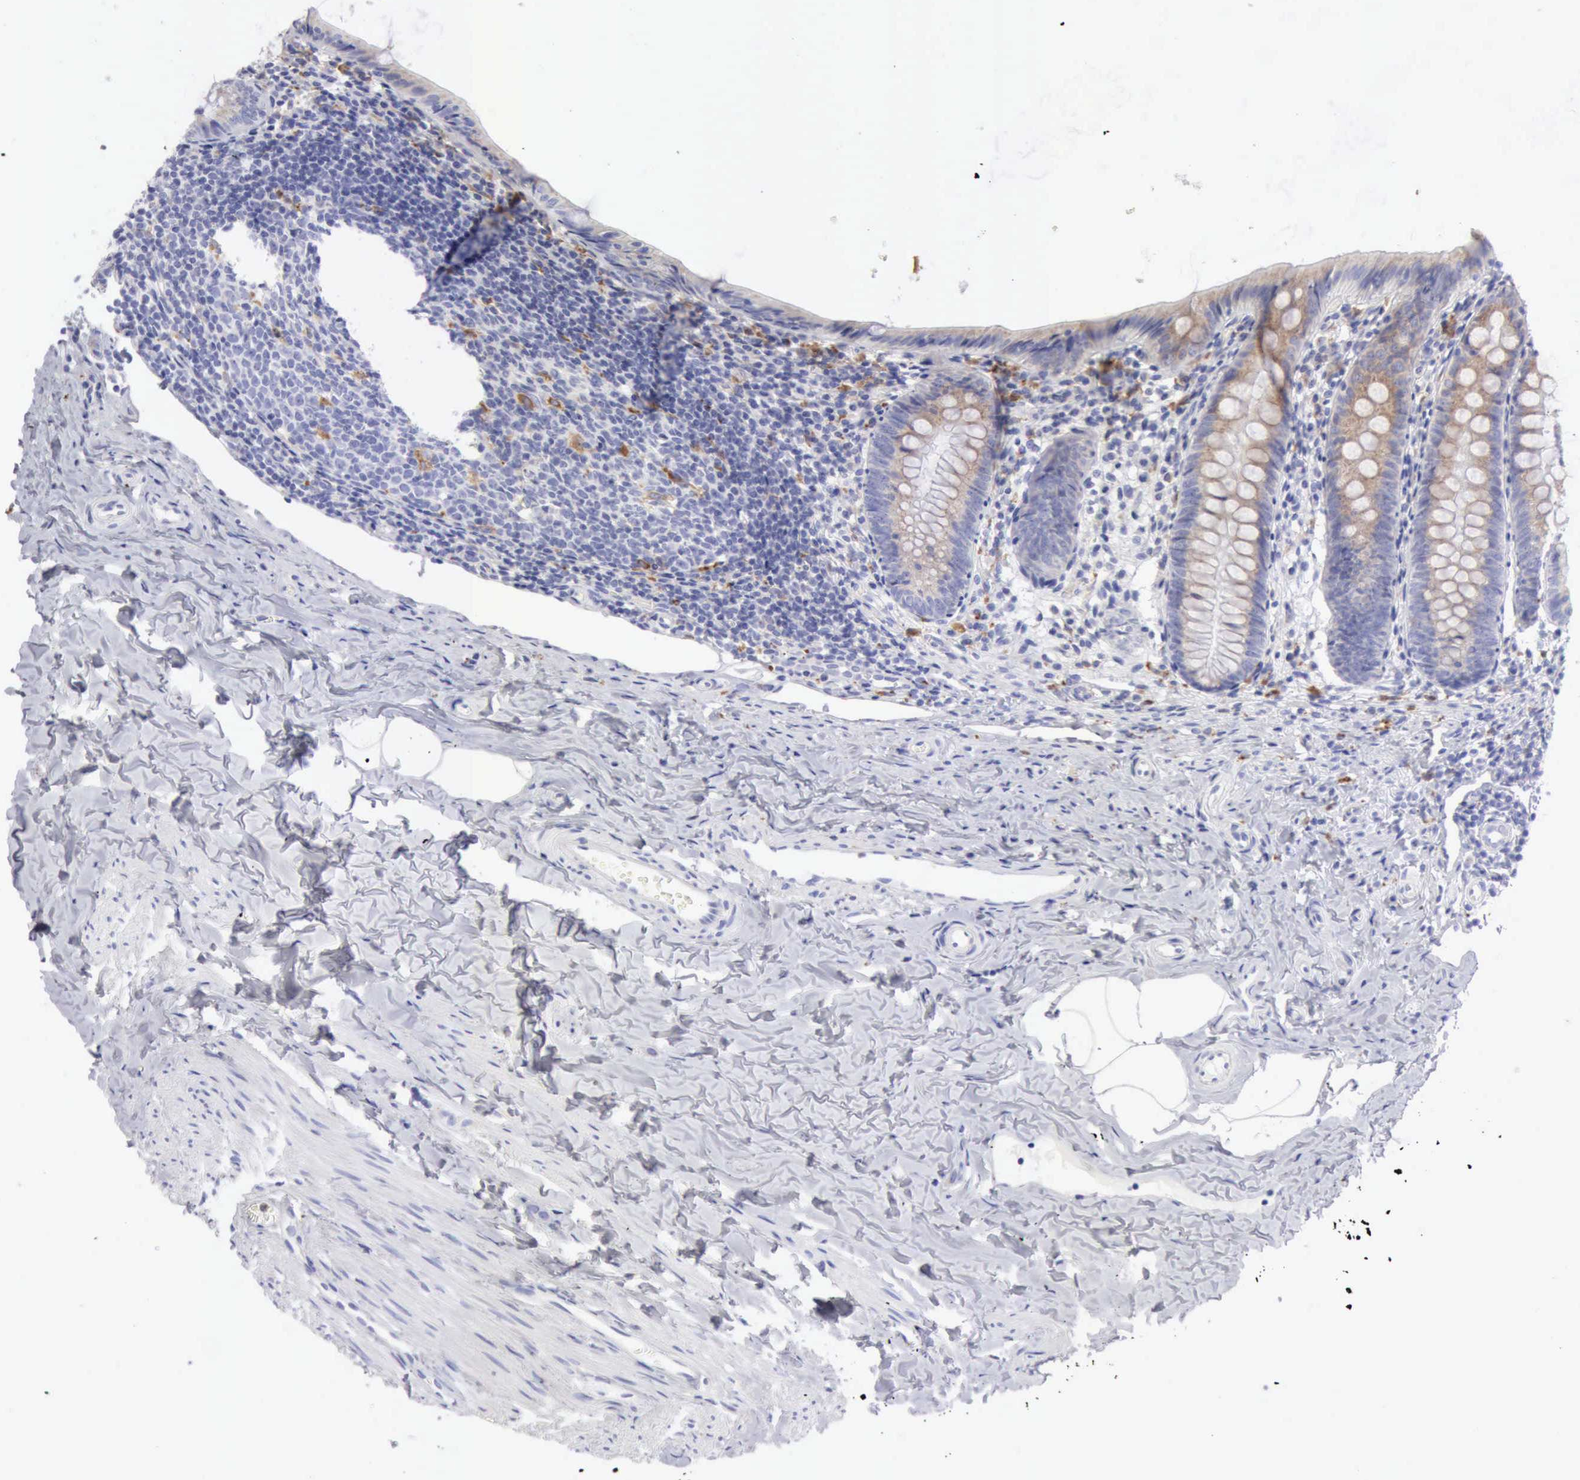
{"staining": {"intensity": "weak", "quantity": "25%-75%", "location": "cytoplasmic/membranous"}, "tissue": "appendix", "cell_type": "Glandular cells", "image_type": "normal", "snomed": [{"axis": "morphology", "description": "Normal tissue, NOS"}, {"axis": "topography", "description": "Appendix"}], "caption": "The histopathology image shows immunohistochemical staining of unremarkable appendix. There is weak cytoplasmic/membranous expression is appreciated in about 25%-75% of glandular cells.", "gene": "CTSS", "patient": {"sex": "female", "age": 17}}